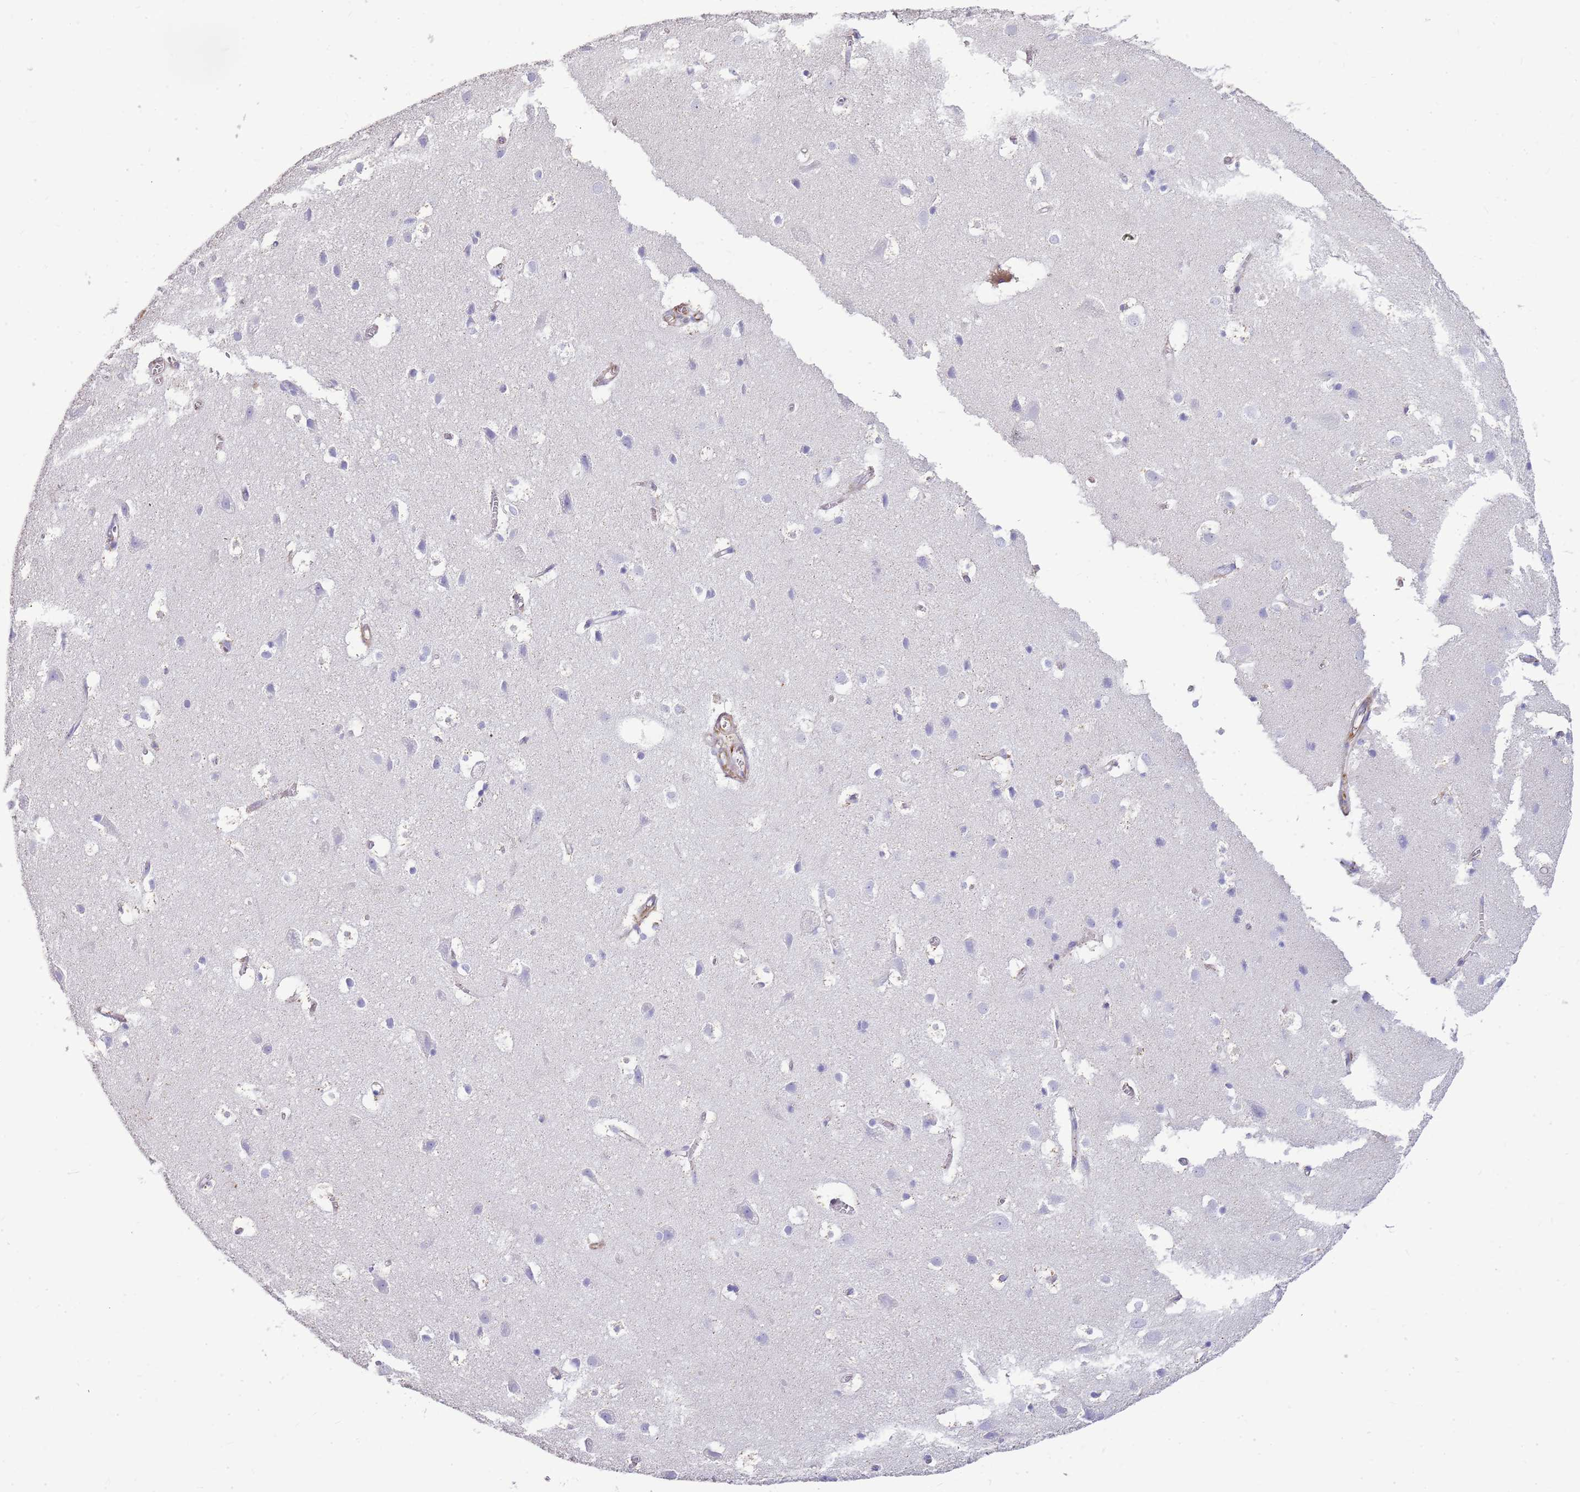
{"staining": {"intensity": "negative", "quantity": "none", "location": "none"}, "tissue": "cerebral cortex", "cell_type": "Endothelial cells", "image_type": "normal", "snomed": [{"axis": "morphology", "description": "Normal tissue, NOS"}, {"axis": "topography", "description": "Cerebral cortex"}], "caption": "A high-resolution image shows immunohistochemistry staining of benign cerebral cortex, which demonstrates no significant staining in endothelial cells. (DAB (3,3'-diaminobenzidine) immunohistochemistry (IHC), high magnification).", "gene": "ZDHHC1", "patient": {"sex": "male", "age": 54}}